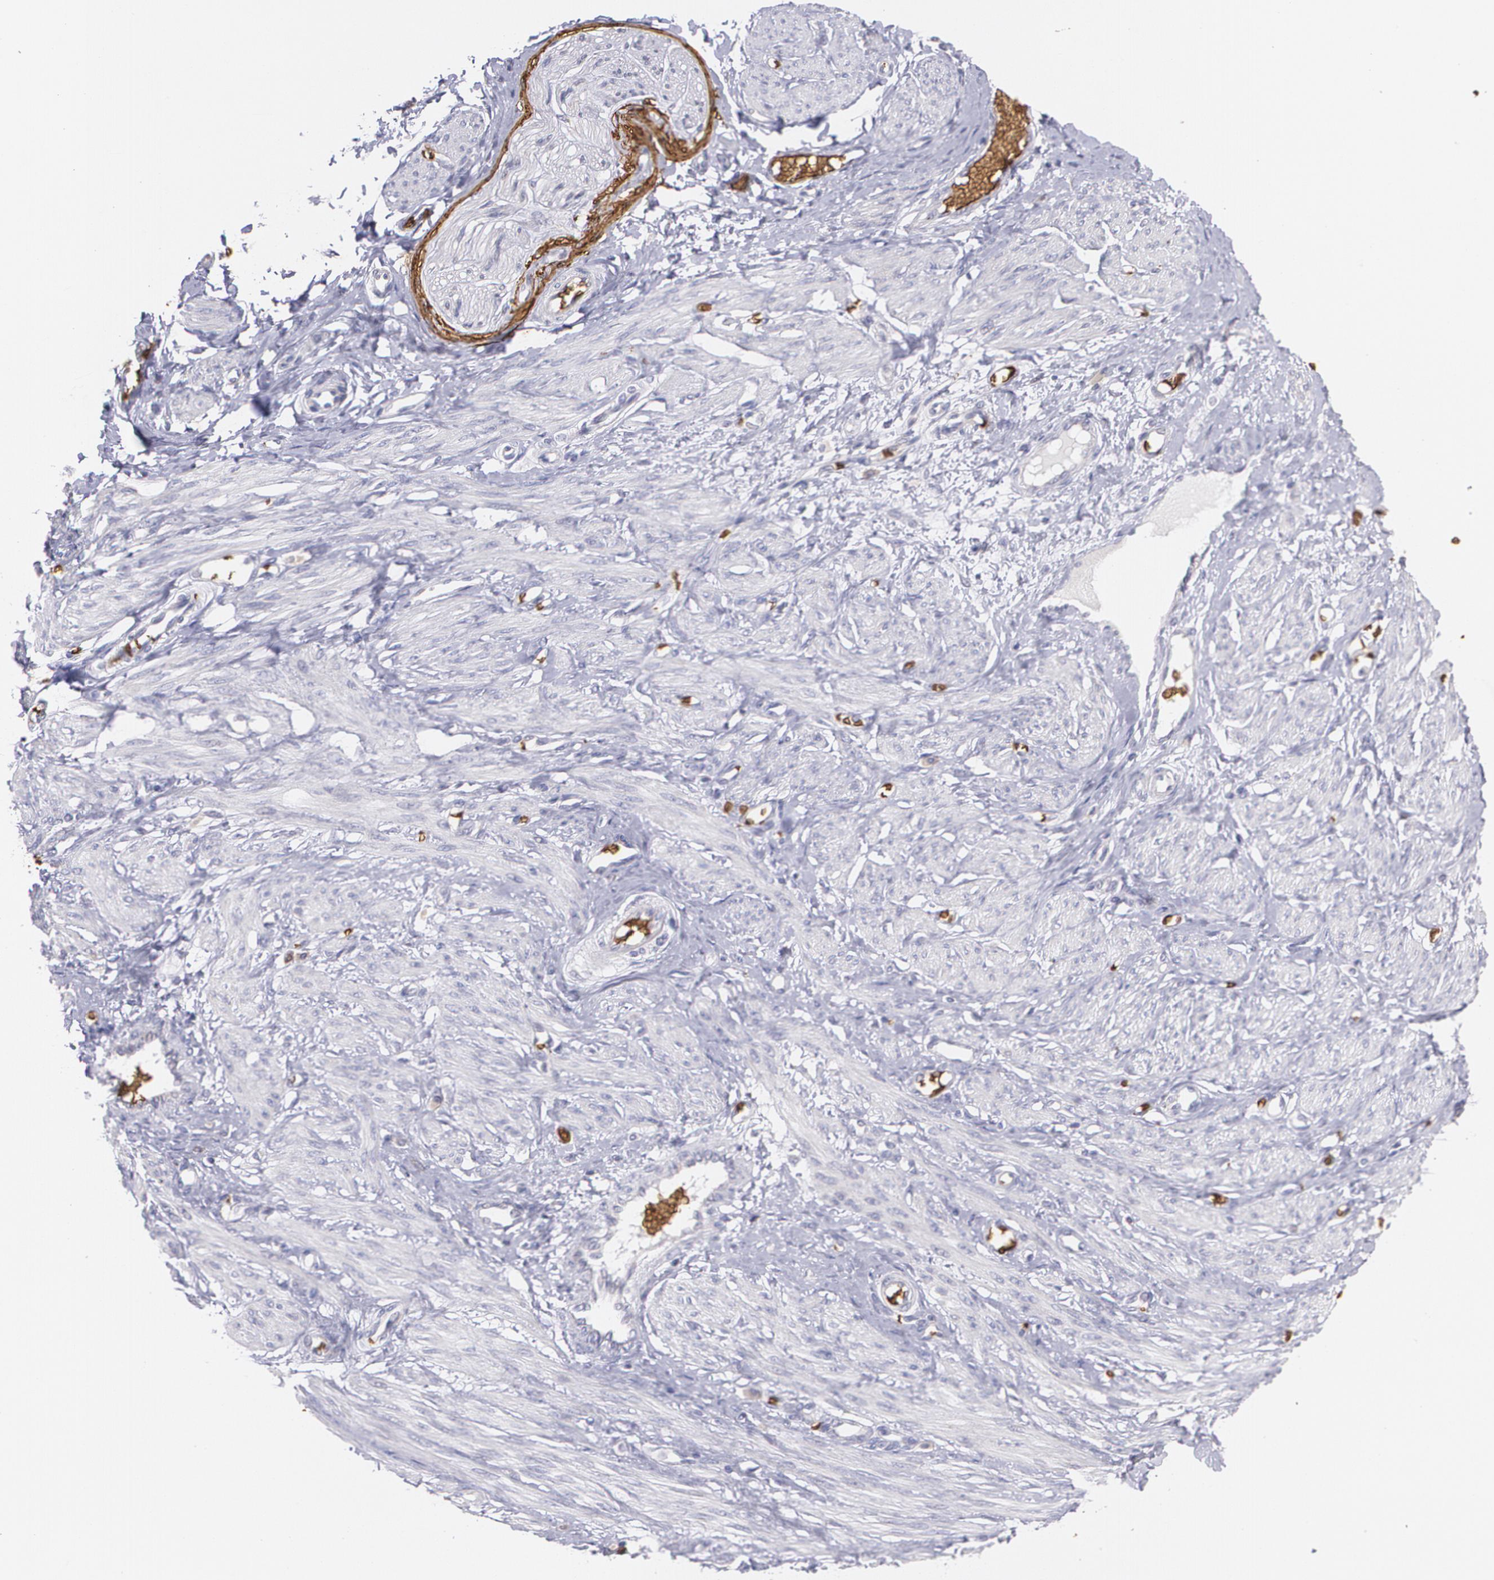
{"staining": {"intensity": "negative", "quantity": "none", "location": "none"}, "tissue": "smooth muscle", "cell_type": "Smooth muscle cells", "image_type": "normal", "snomed": [{"axis": "morphology", "description": "Normal tissue, NOS"}, {"axis": "topography", "description": "Smooth muscle"}, {"axis": "topography", "description": "Uterus"}], "caption": "DAB immunohistochemical staining of unremarkable human smooth muscle displays no significant expression in smooth muscle cells.", "gene": "SLC2A1", "patient": {"sex": "female", "age": 39}}